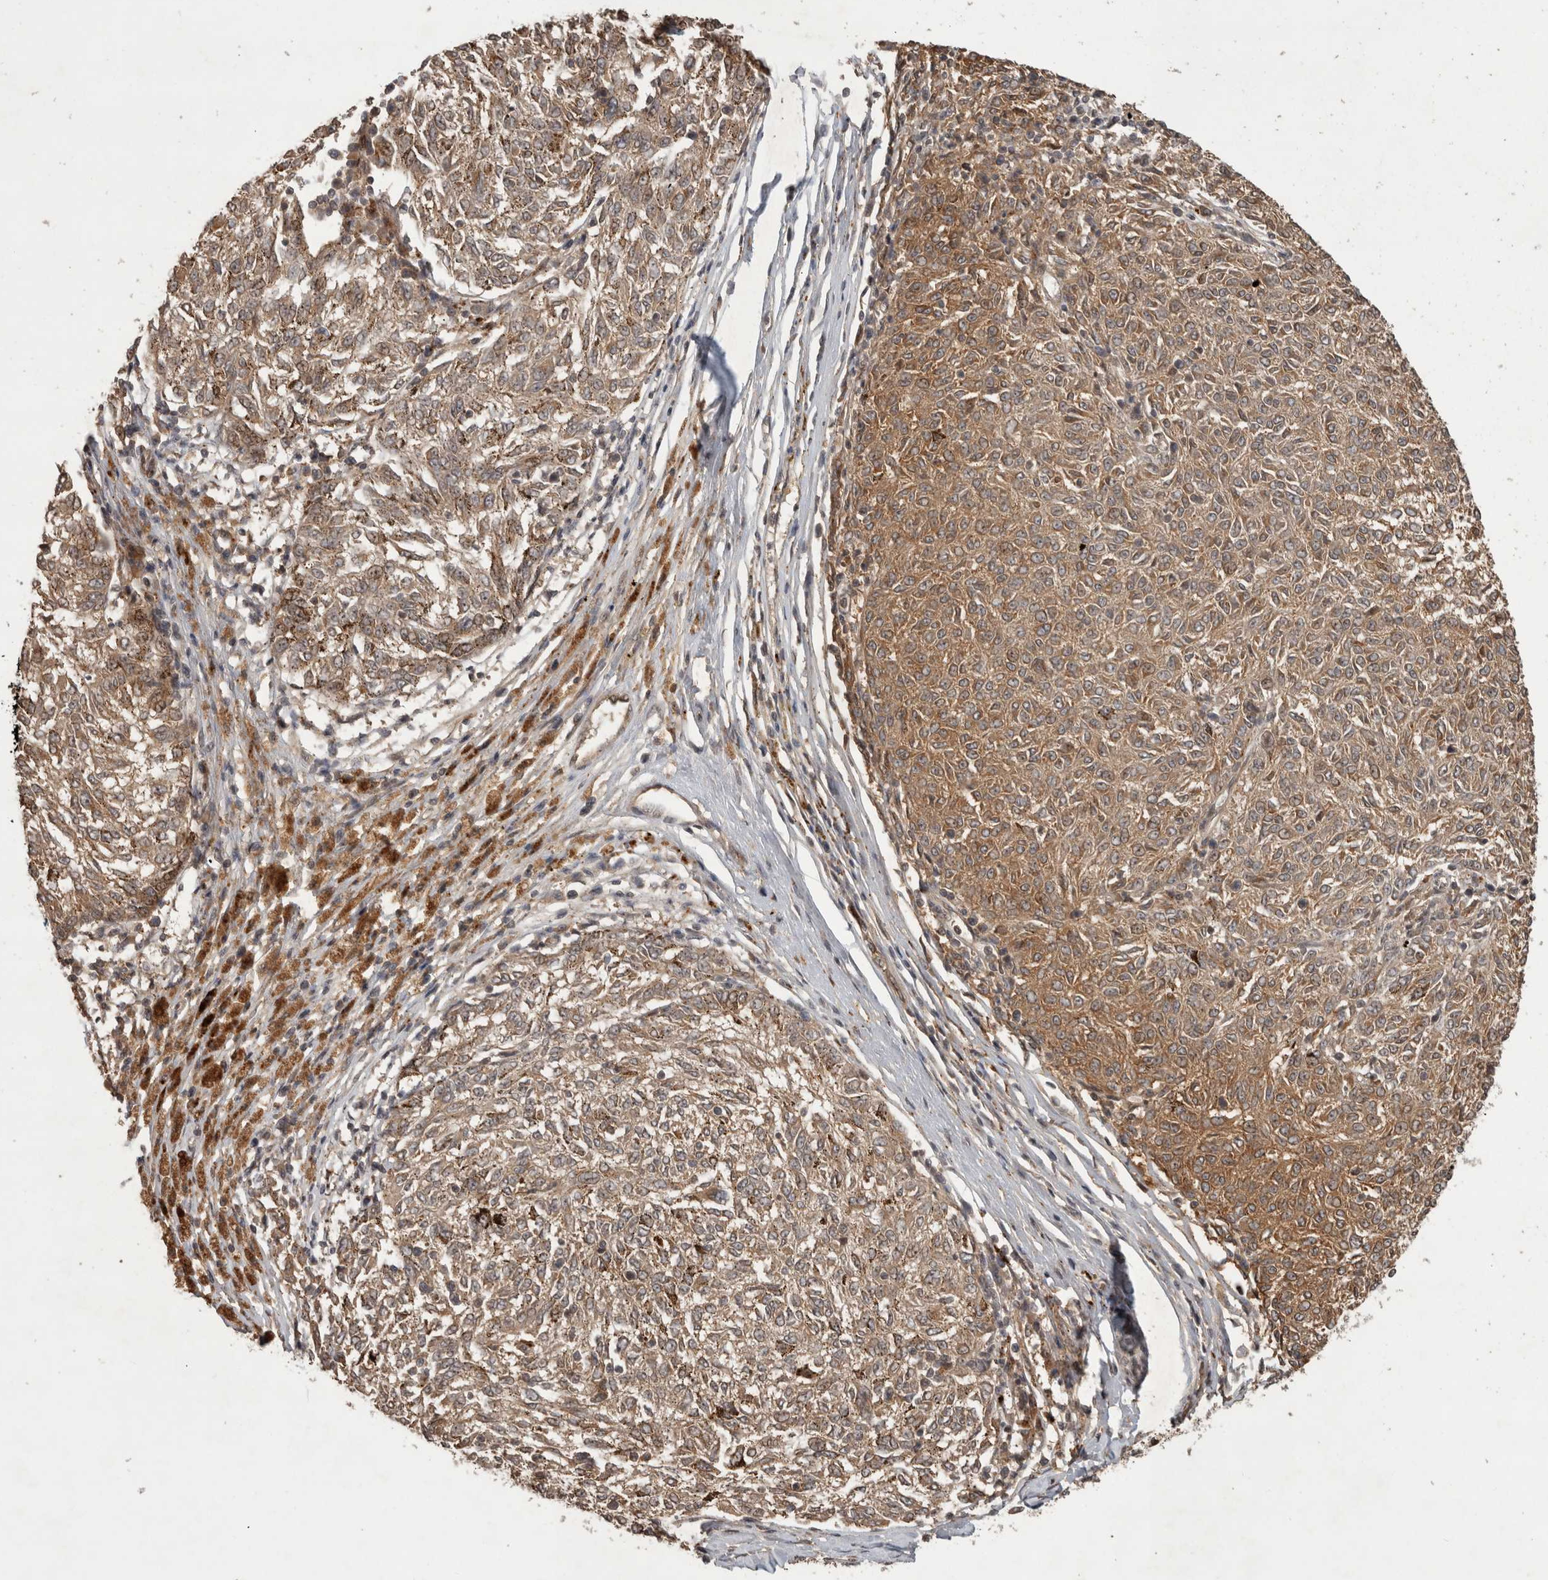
{"staining": {"intensity": "moderate", "quantity": ">75%", "location": "cytoplasmic/membranous"}, "tissue": "melanoma", "cell_type": "Tumor cells", "image_type": "cancer", "snomed": [{"axis": "morphology", "description": "Malignant melanoma, NOS"}, {"axis": "topography", "description": "Skin"}], "caption": "Malignant melanoma stained with a protein marker shows moderate staining in tumor cells.", "gene": "PITPNC1", "patient": {"sex": "female", "age": 72}}